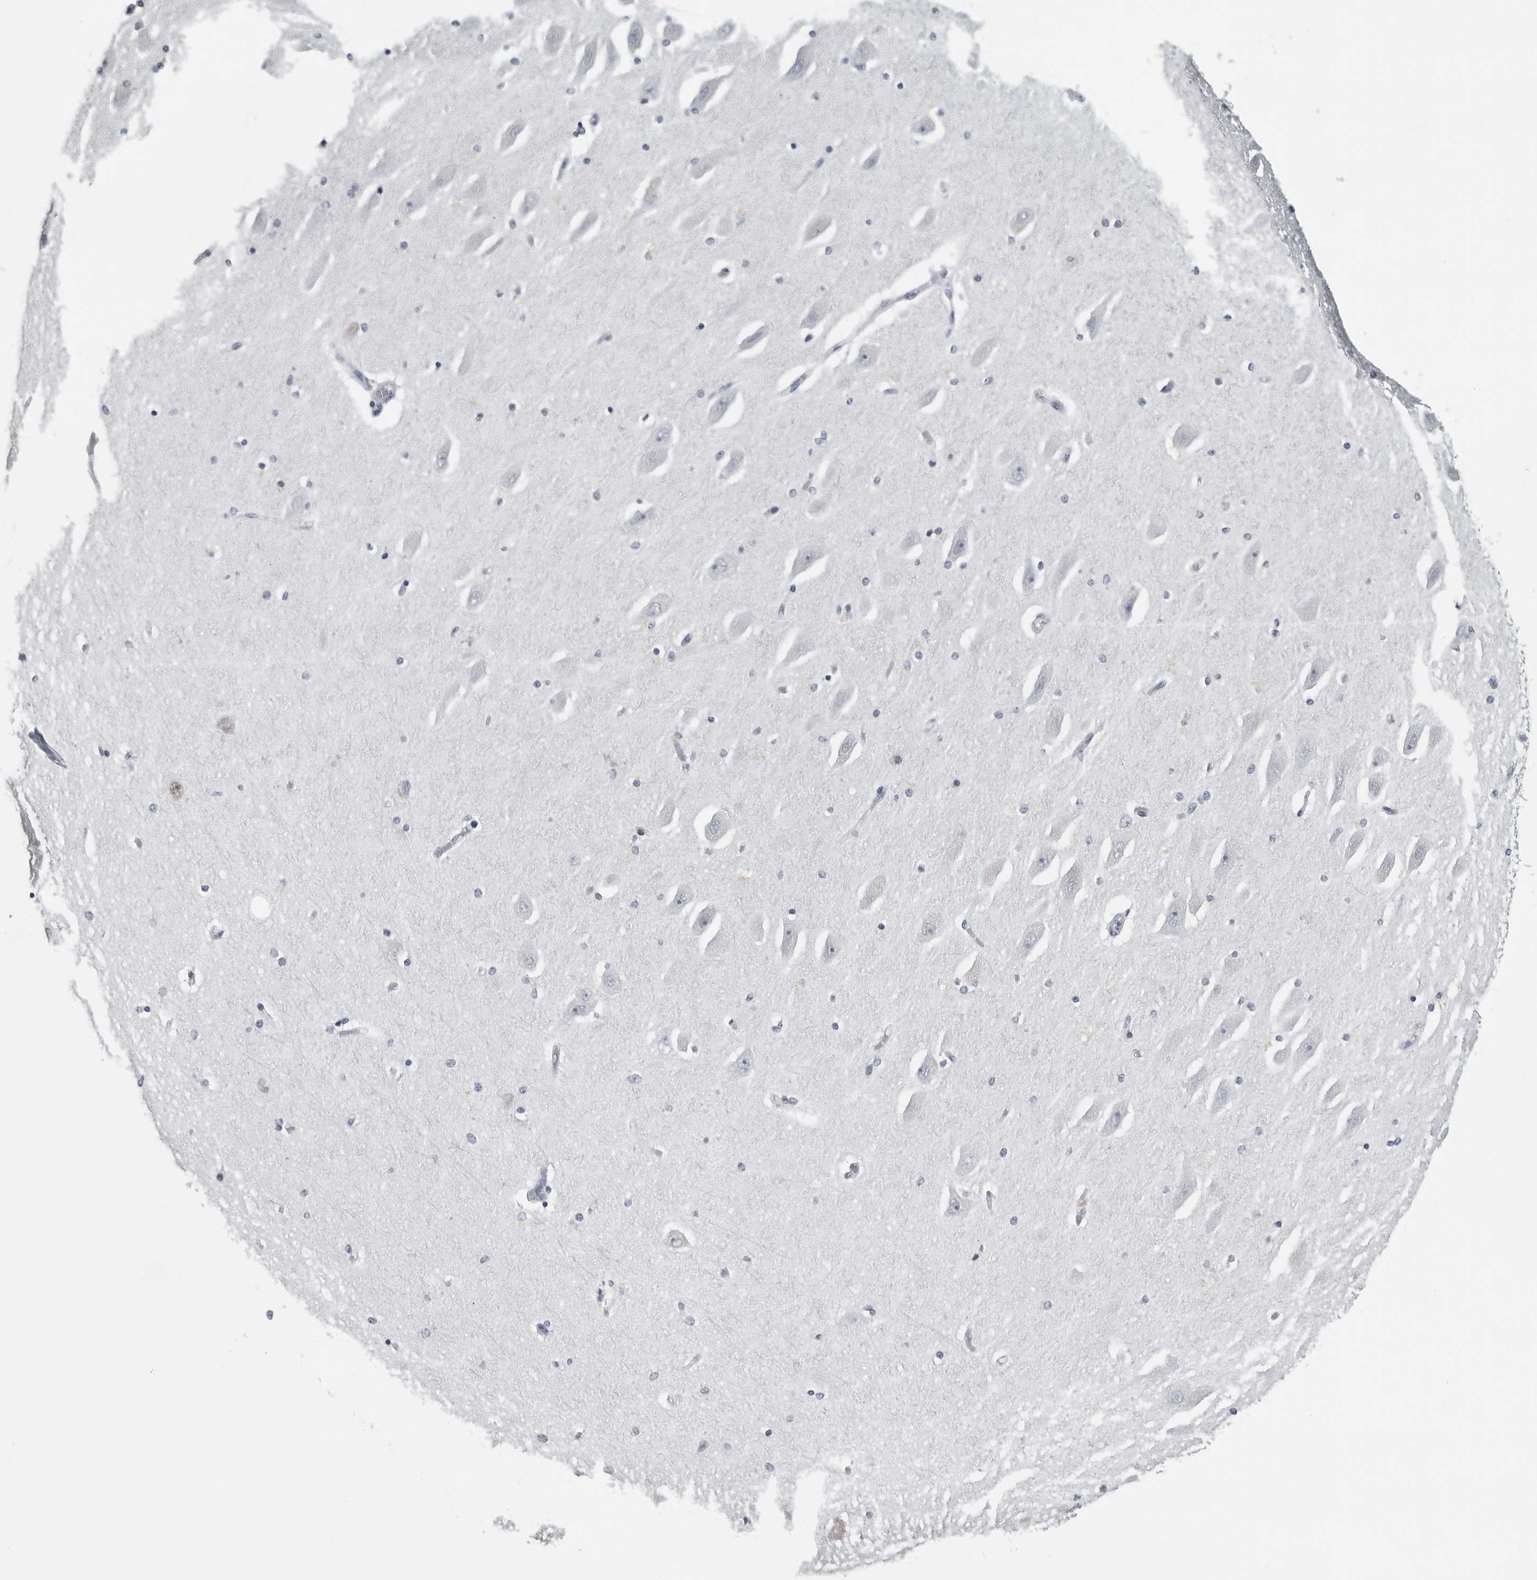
{"staining": {"intensity": "negative", "quantity": "none", "location": "none"}, "tissue": "hippocampus", "cell_type": "Glial cells", "image_type": "normal", "snomed": [{"axis": "morphology", "description": "Normal tissue, NOS"}, {"axis": "topography", "description": "Hippocampus"}], "caption": "DAB immunohistochemical staining of unremarkable hippocampus reveals no significant positivity in glial cells.", "gene": "SATB2", "patient": {"sex": "female", "age": 54}}